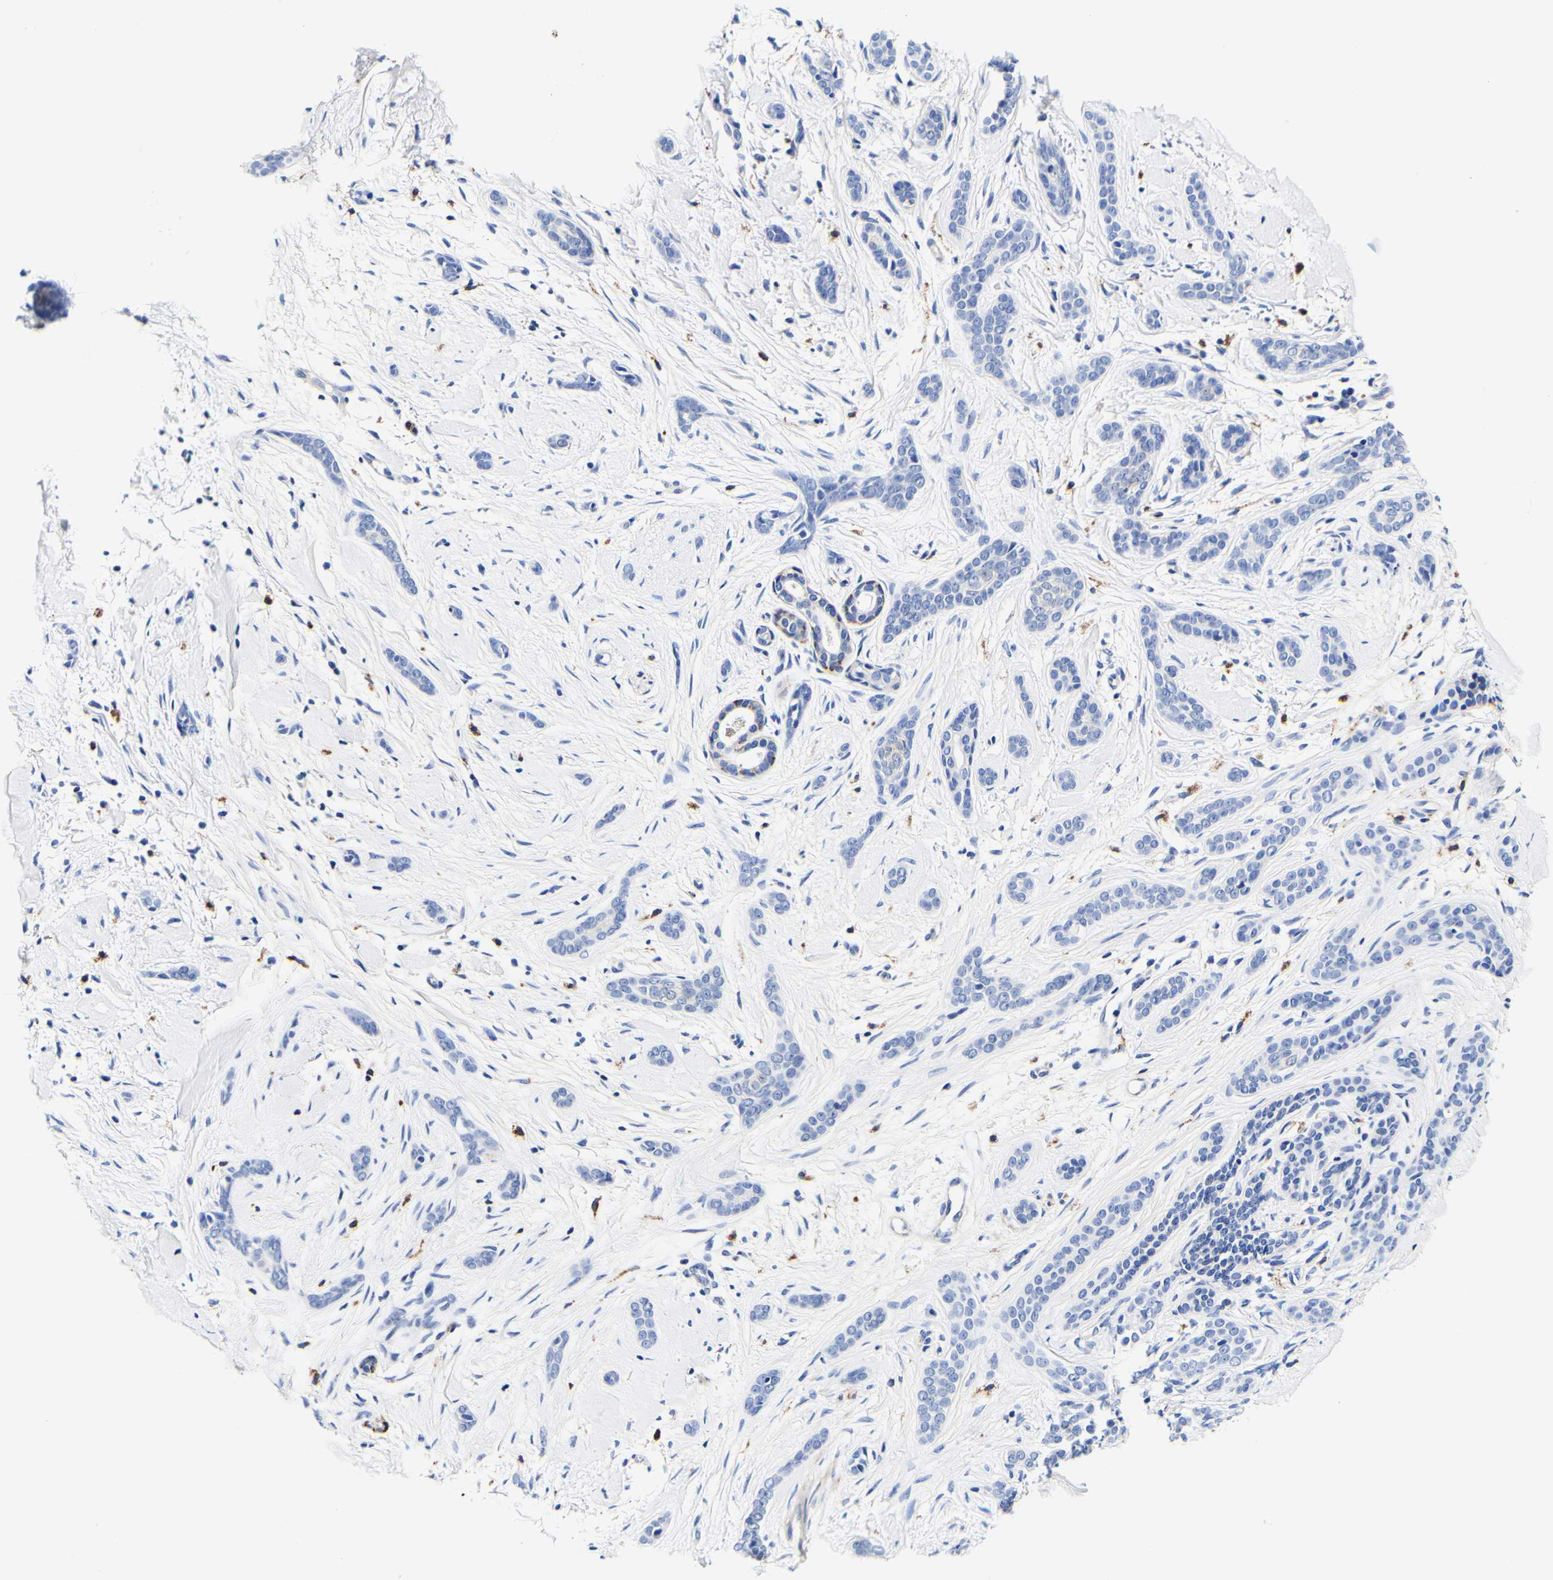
{"staining": {"intensity": "negative", "quantity": "none", "location": "none"}, "tissue": "skin cancer", "cell_type": "Tumor cells", "image_type": "cancer", "snomed": [{"axis": "morphology", "description": "Basal cell carcinoma"}, {"axis": "morphology", "description": "Adnexal tumor, benign"}, {"axis": "topography", "description": "Skin"}], "caption": "This is a image of IHC staining of basal cell carcinoma (skin), which shows no expression in tumor cells.", "gene": "CAMK4", "patient": {"sex": "female", "age": 42}}